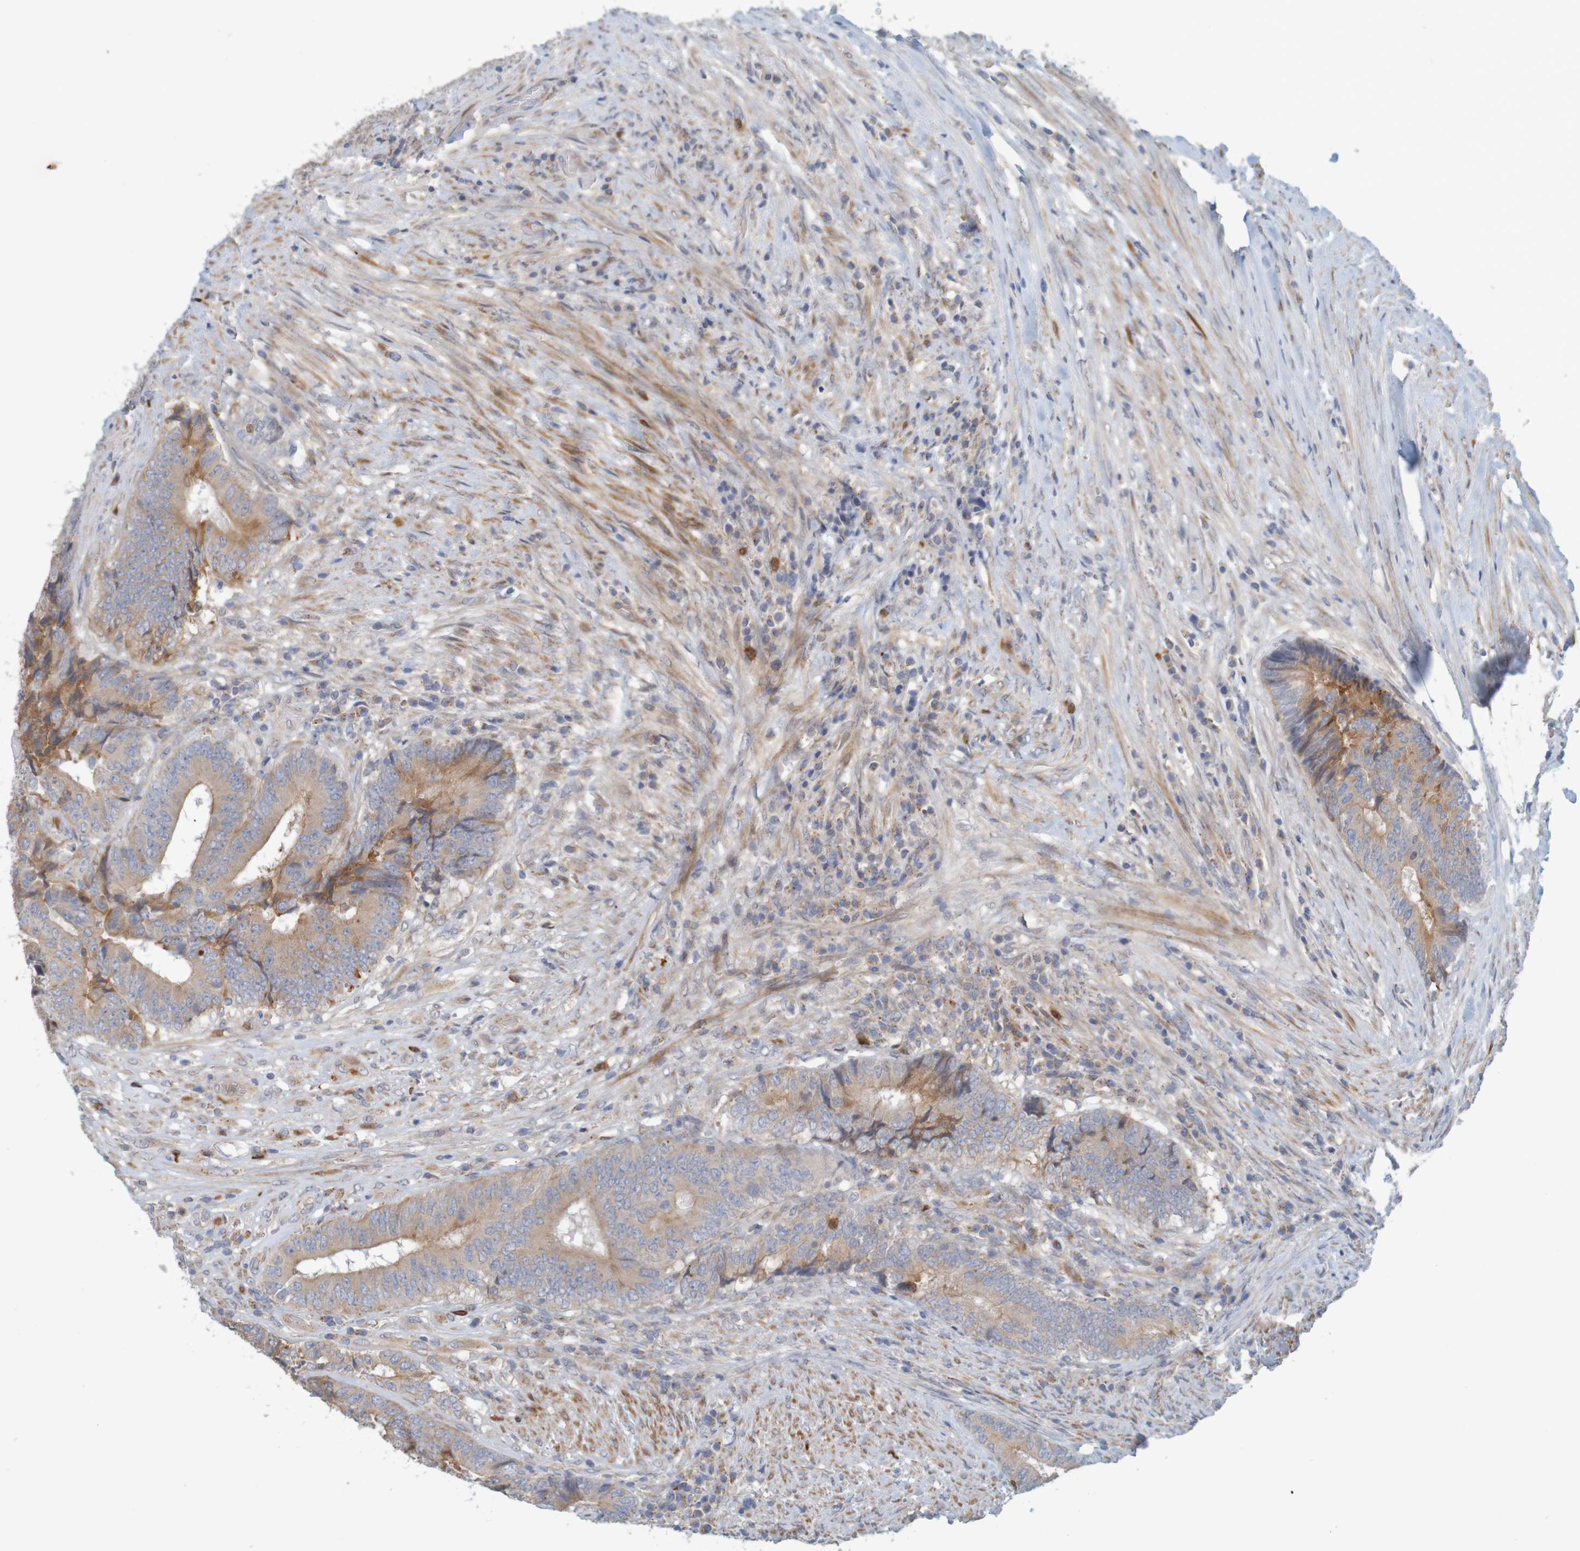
{"staining": {"intensity": "weak", "quantity": ">75%", "location": "cytoplasmic/membranous"}, "tissue": "colorectal cancer", "cell_type": "Tumor cells", "image_type": "cancer", "snomed": [{"axis": "morphology", "description": "Adenocarcinoma, NOS"}, {"axis": "topography", "description": "Rectum"}], "caption": "Adenocarcinoma (colorectal) stained with DAB immunohistochemistry shows low levels of weak cytoplasmic/membranous staining in approximately >75% of tumor cells.", "gene": "KRT23", "patient": {"sex": "male", "age": 72}}